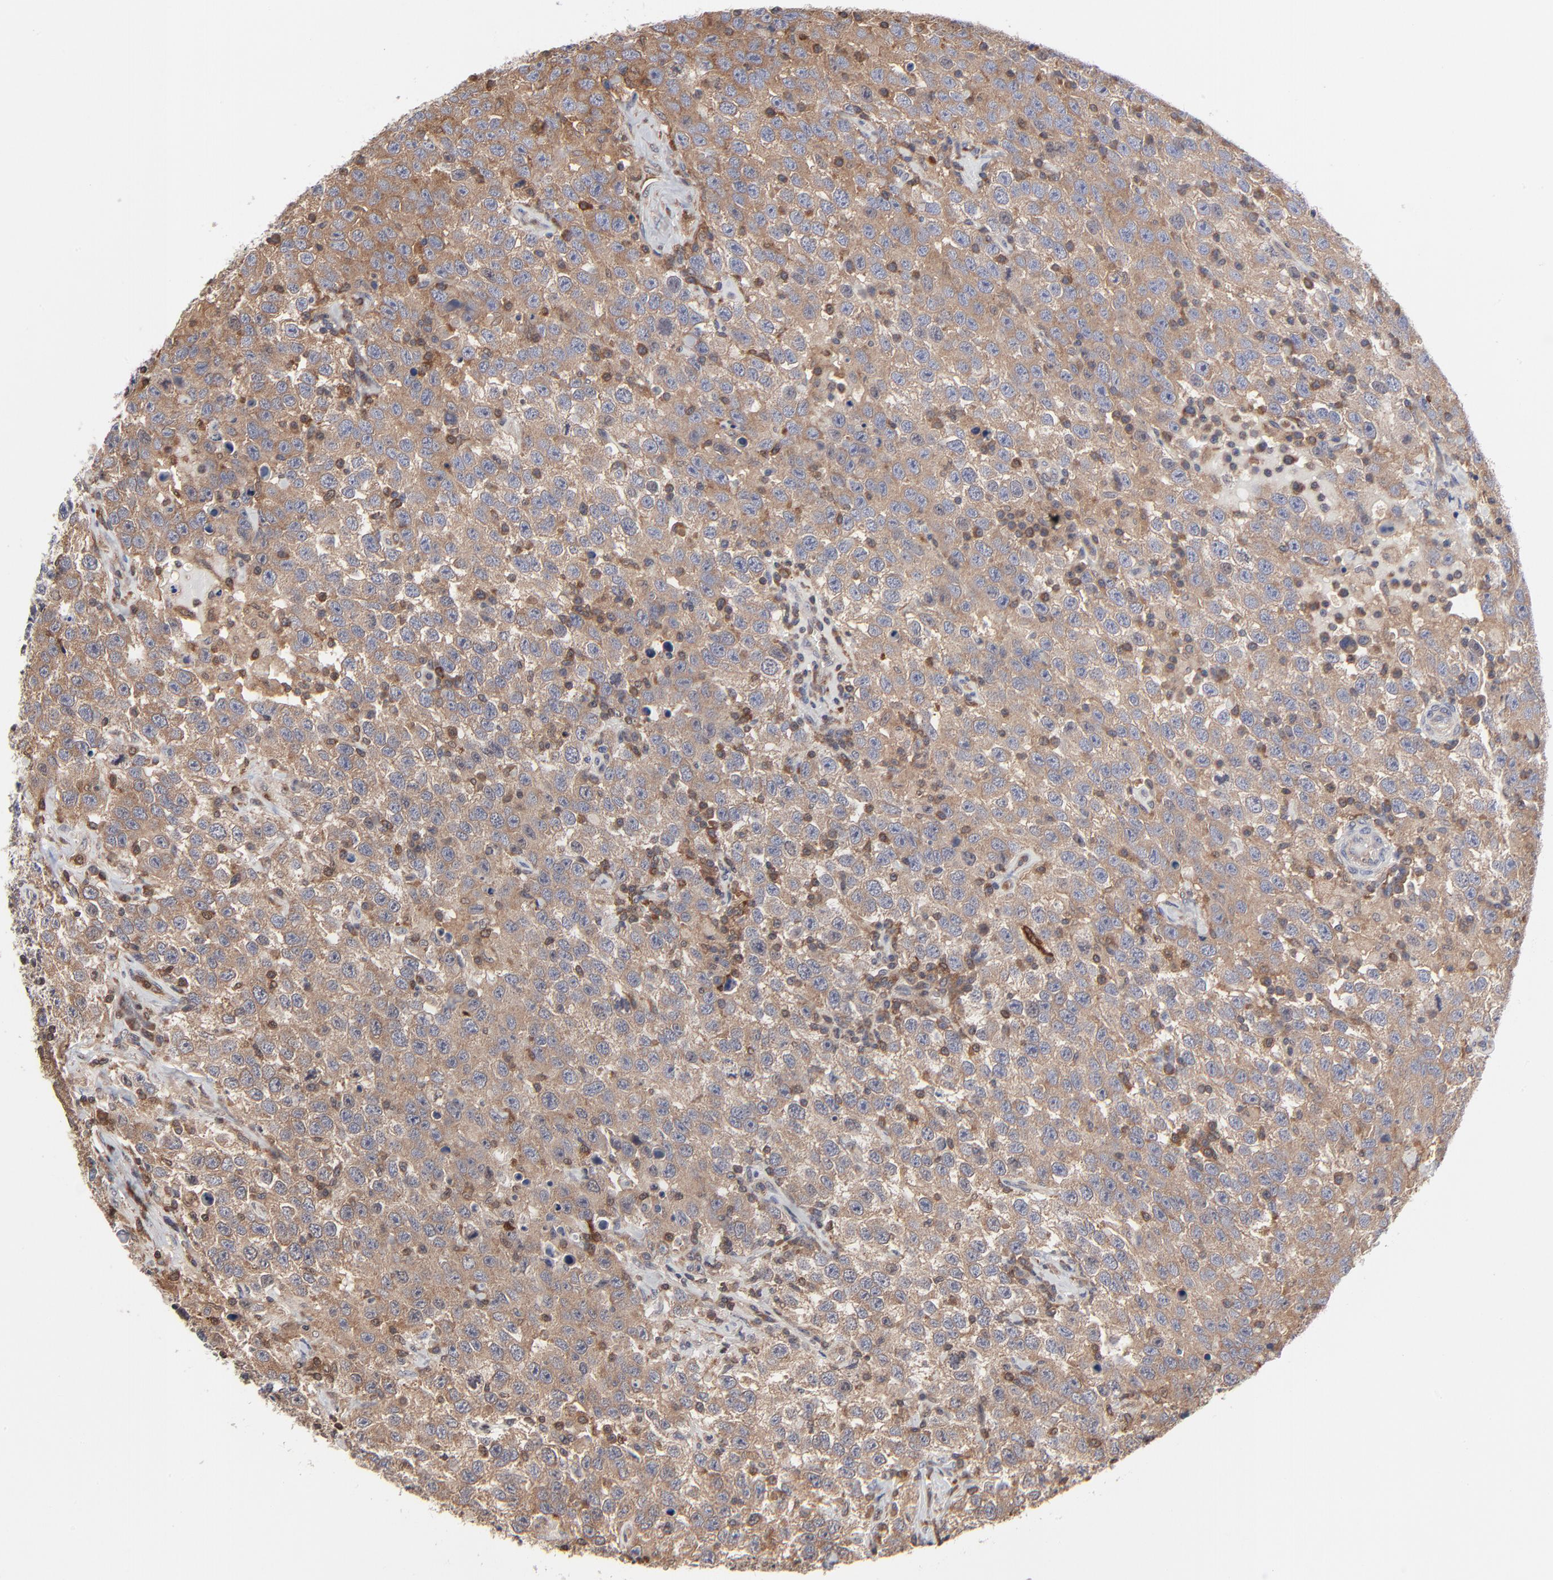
{"staining": {"intensity": "moderate", "quantity": ">75%", "location": "cytoplasmic/membranous"}, "tissue": "testis cancer", "cell_type": "Tumor cells", "image_type": "cancer", "snomed": [{"axis": "morphology", "description": "Seminoma, NOS"}, {"axis": "topography", "description": "Testis"}], "caption": "This image displays immunohistochemistry staining of human testis cancer (seminoma), with medium moderate cytoplasmic/membranous positivity in approximately >75% of tumor cells.", "gene": "MAP2K1", "patient": {"sex": "male", "age": 41}}